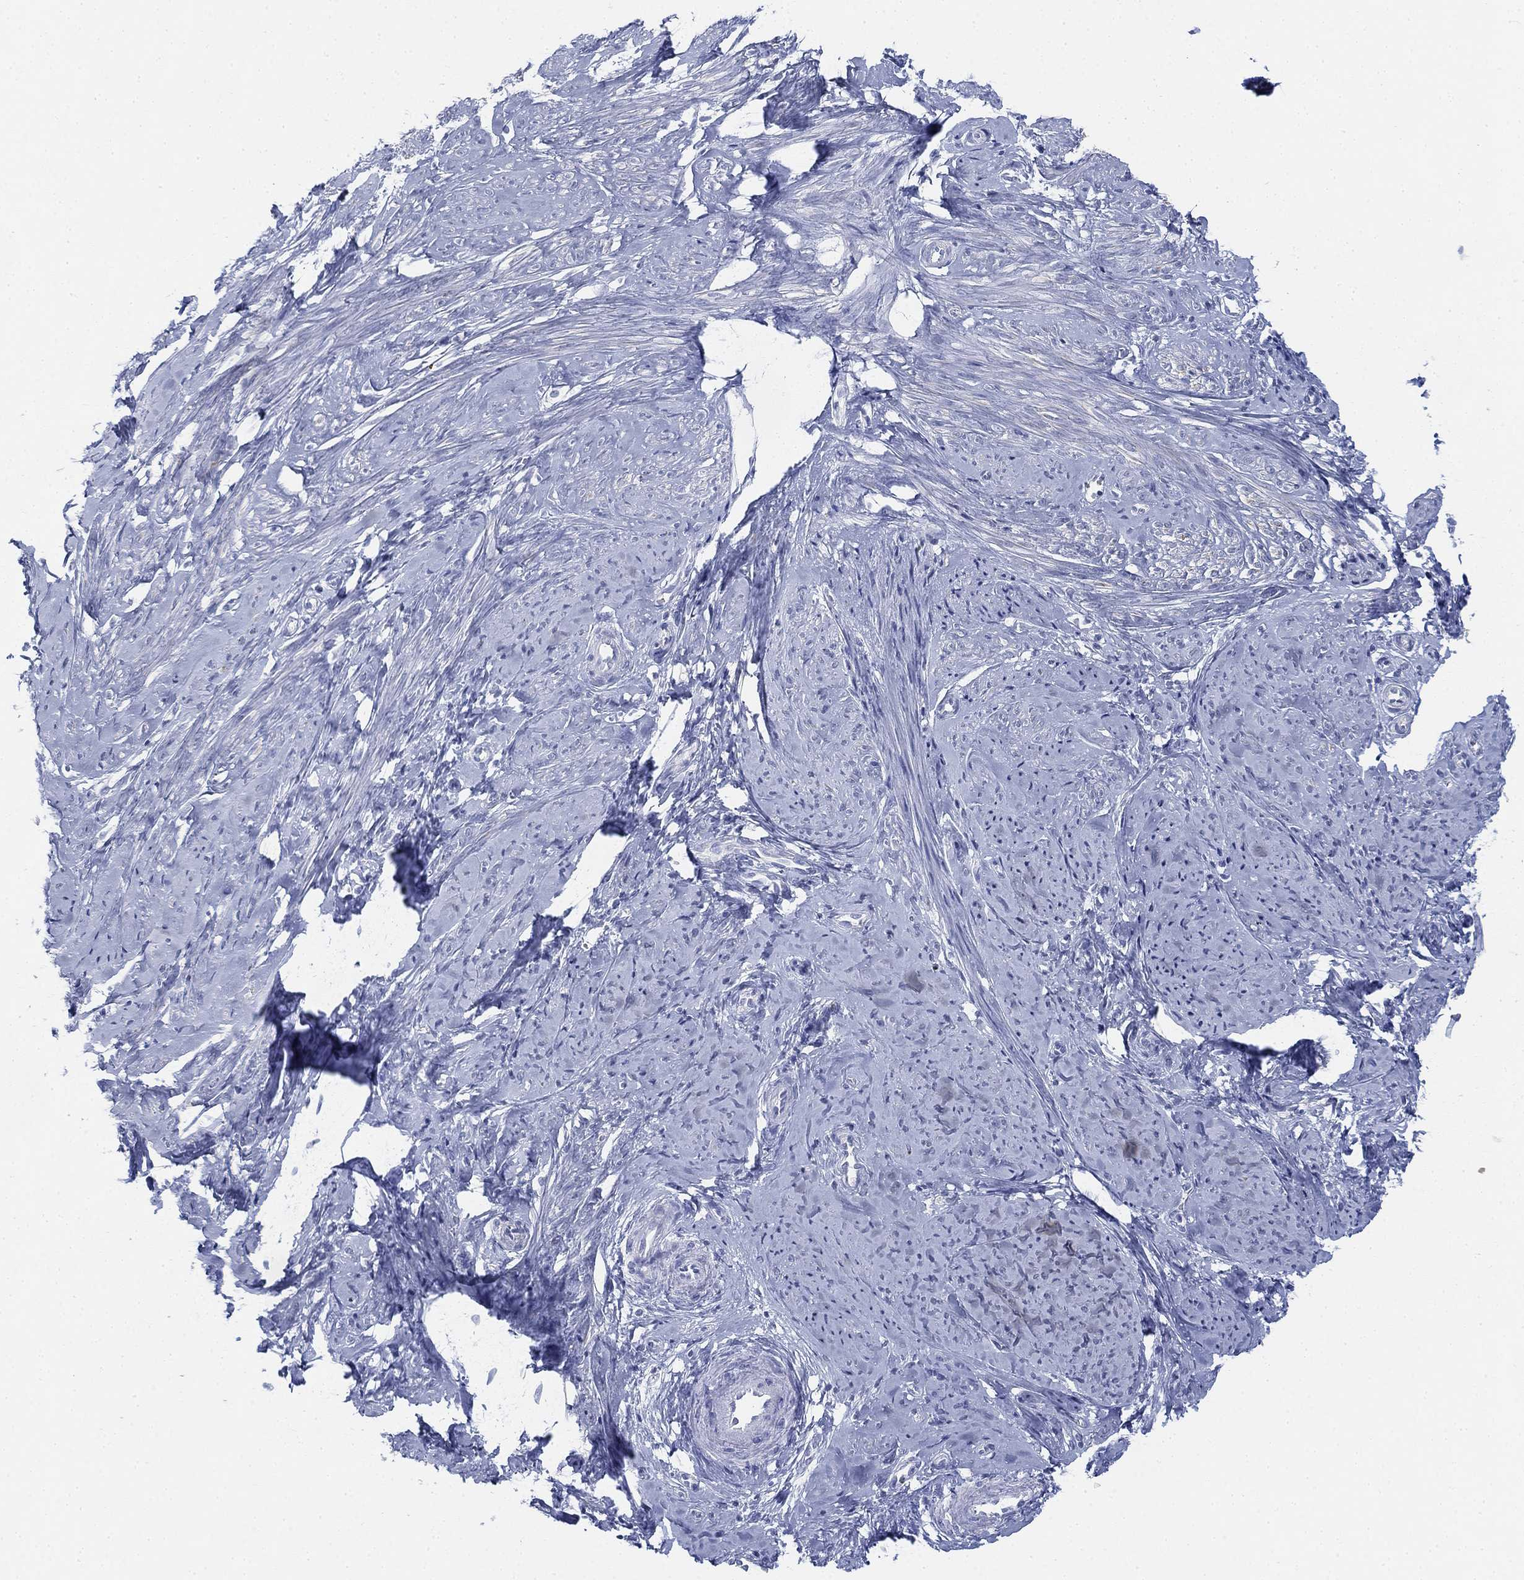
{"staining": {"intensity": "negative", "quantity": "none", "location": "none"}, "tissue": "smooth muscle", "cell_type": "Smooth muscle cells", "image_type": "normal", "snomed": [{"axis": "morphology", "description": "Normal tissue, NOS"}, {"axis": "topography", "description": "Smooth muscle"}], "caption": "This is an IHC image of normal human smooth muscle. There is no positivity in smooth muscle cells.", "gene": "GCNA", "patient": {"sex": "female", "age": 48}}